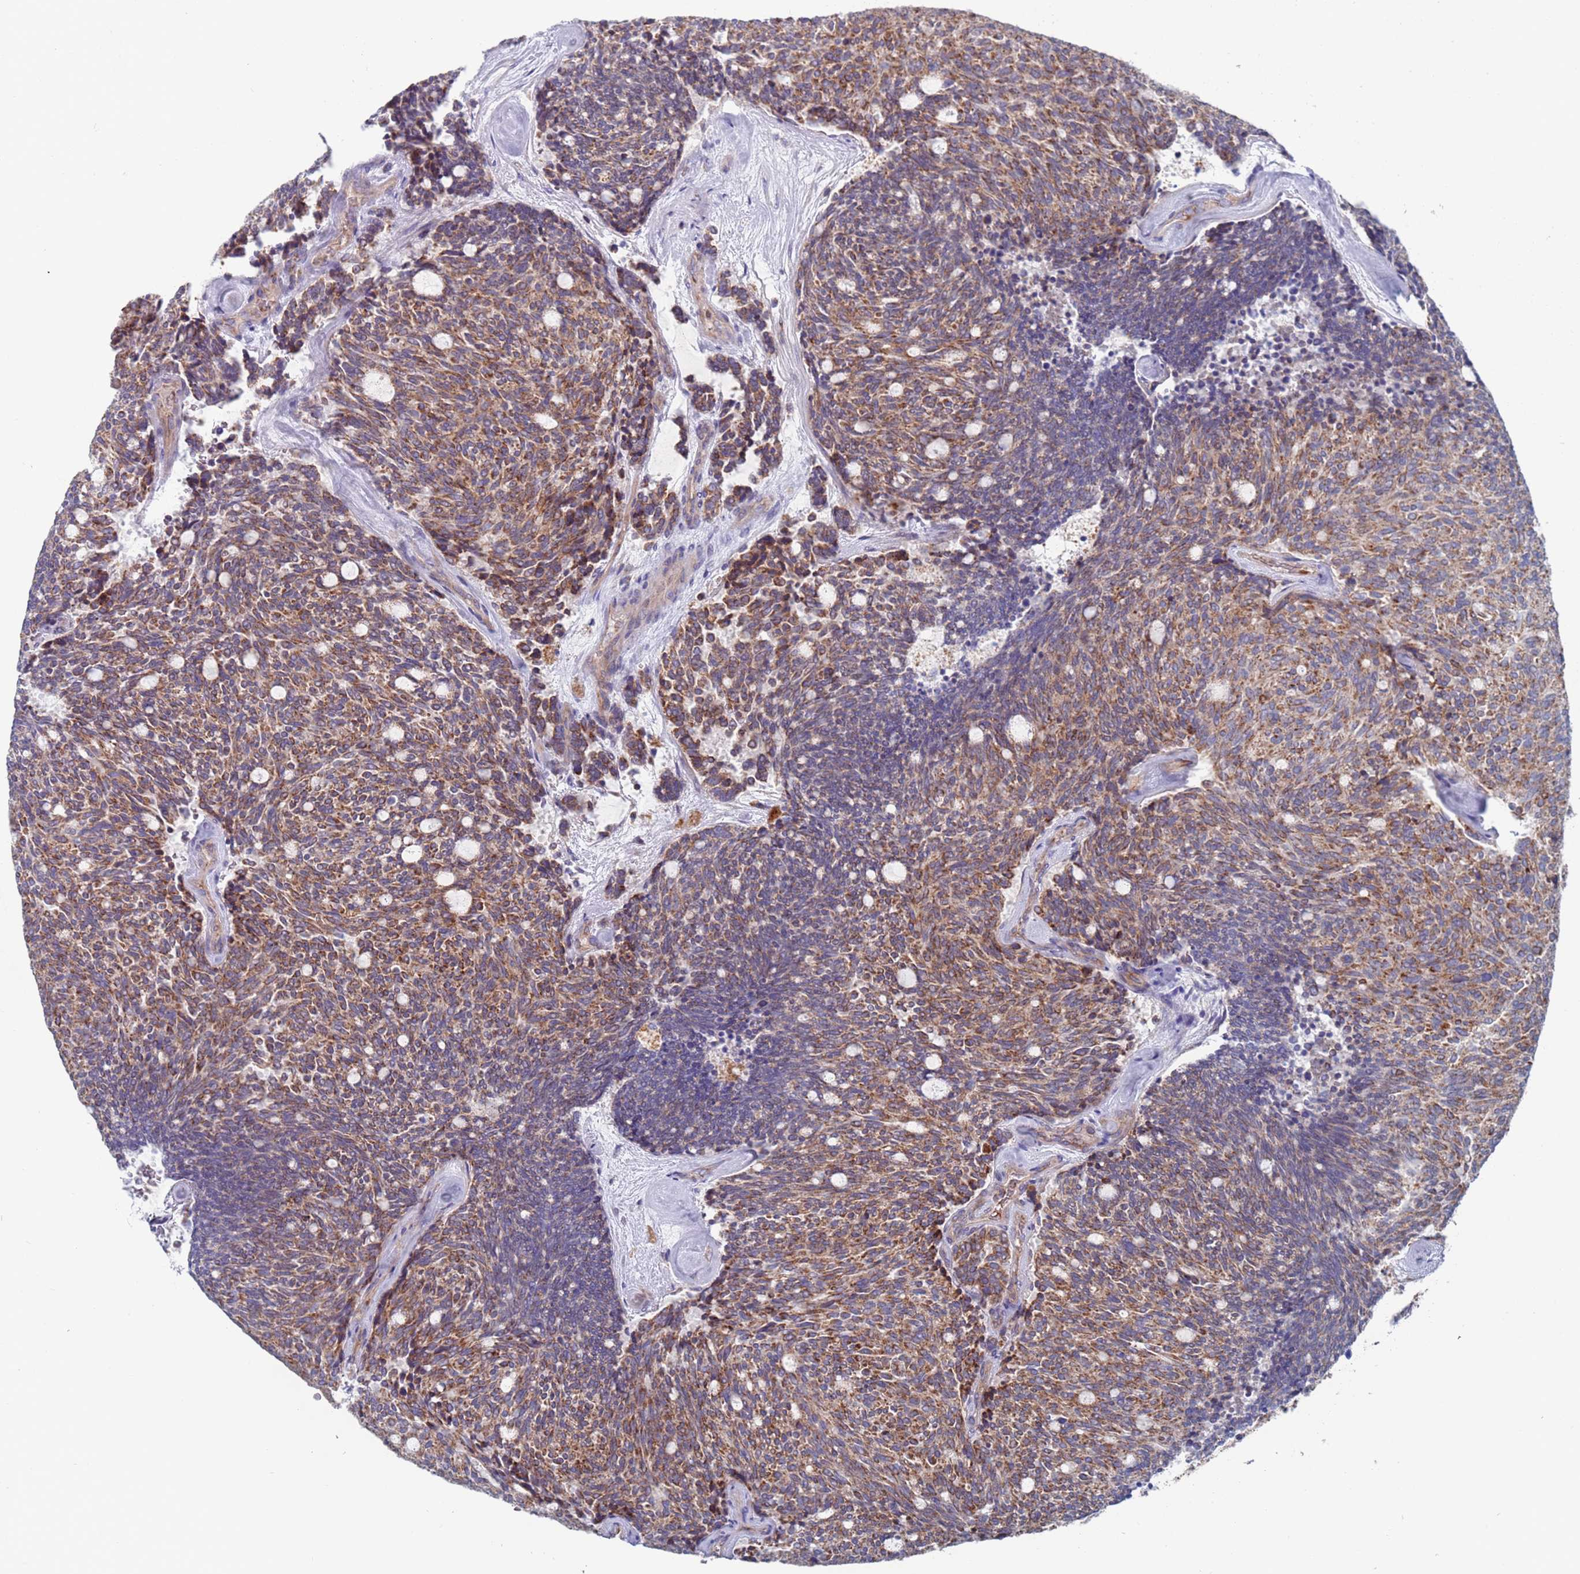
{"staining": {"intensity": "moderate", "quantity": ">75%", "location": "cytoplasmic/membranous"}, "tissue": "carcinoid", "cell_type": "Tumor cells", "image_type": "cancer", "snomed": [{"axis": "morphology", "description": "Carcinoid, malignant, NOS"}, {"axis": "topography", "description": "Pancreas"}], "caption": "A medium amount of moderate cytoplasmic/membranous staining is seen in approximately >75% of tumor cells in malignant carcinoid tissue.", "gene": "CHCHD6", "patient": {"sex": "female", "age": 54}}